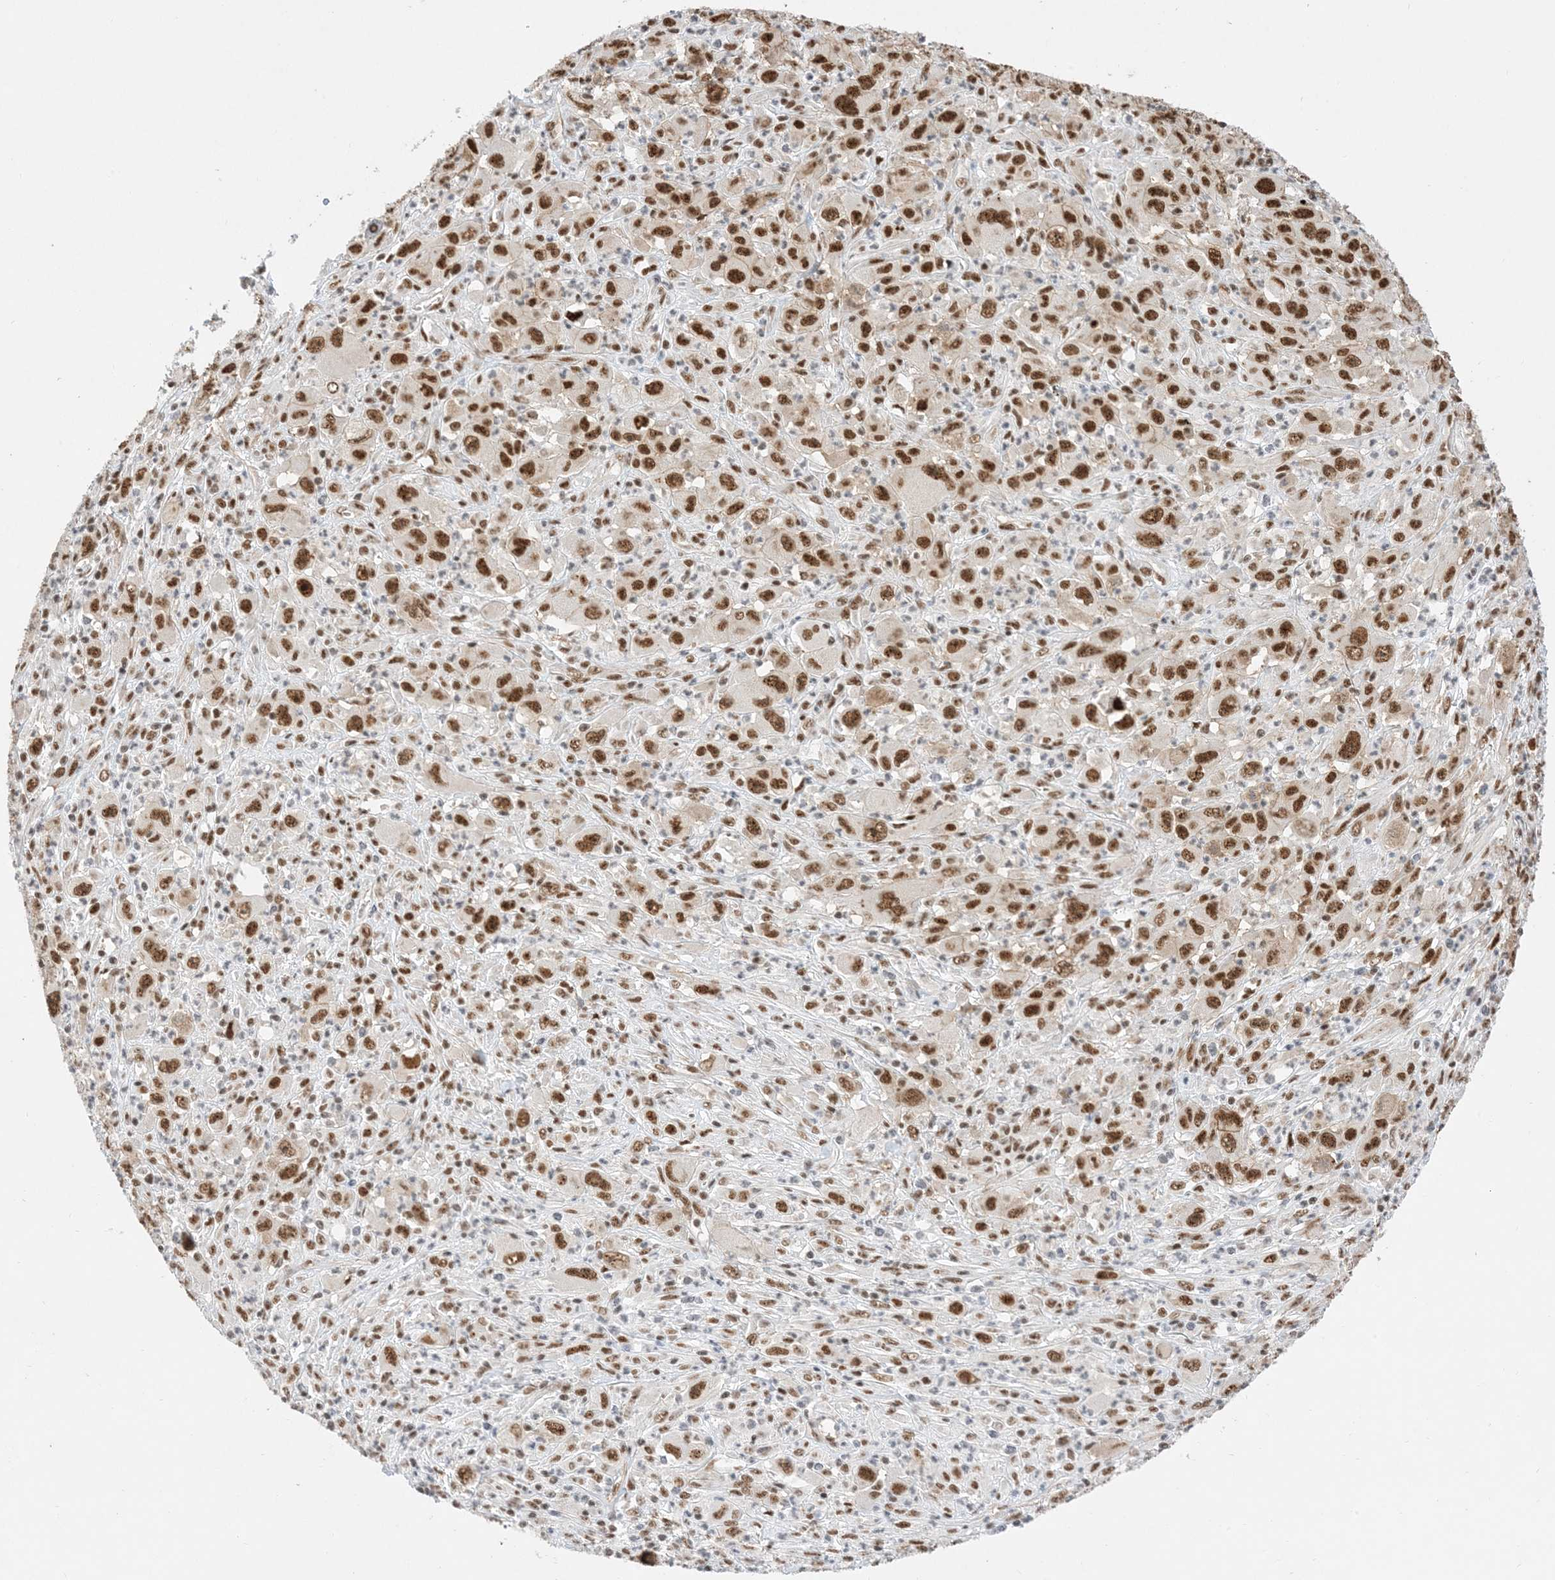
{"staining": {"intensity": "strong", "quantity": ">75%", "location": "nuclear"}, "tissue": "melanoma", "cell_type": "Tumor cells", "image_type": "cancer", "snomed": [{"axis": "morphology", "description": "Malignant melanoma, Metastatic site"}, {"axis": "topography", "description": "Skin"}], "caption": "This photomicrograph shows malignant melanoma (metastatic site) stained with immunohistochemistry to label a protein in brown. The nuclear of tumor cells show strong positivity for the protein. Nuclei are counter-stained blue.", "gene": "SF3A3", "patient": {"sex": "female", "age": 56}}